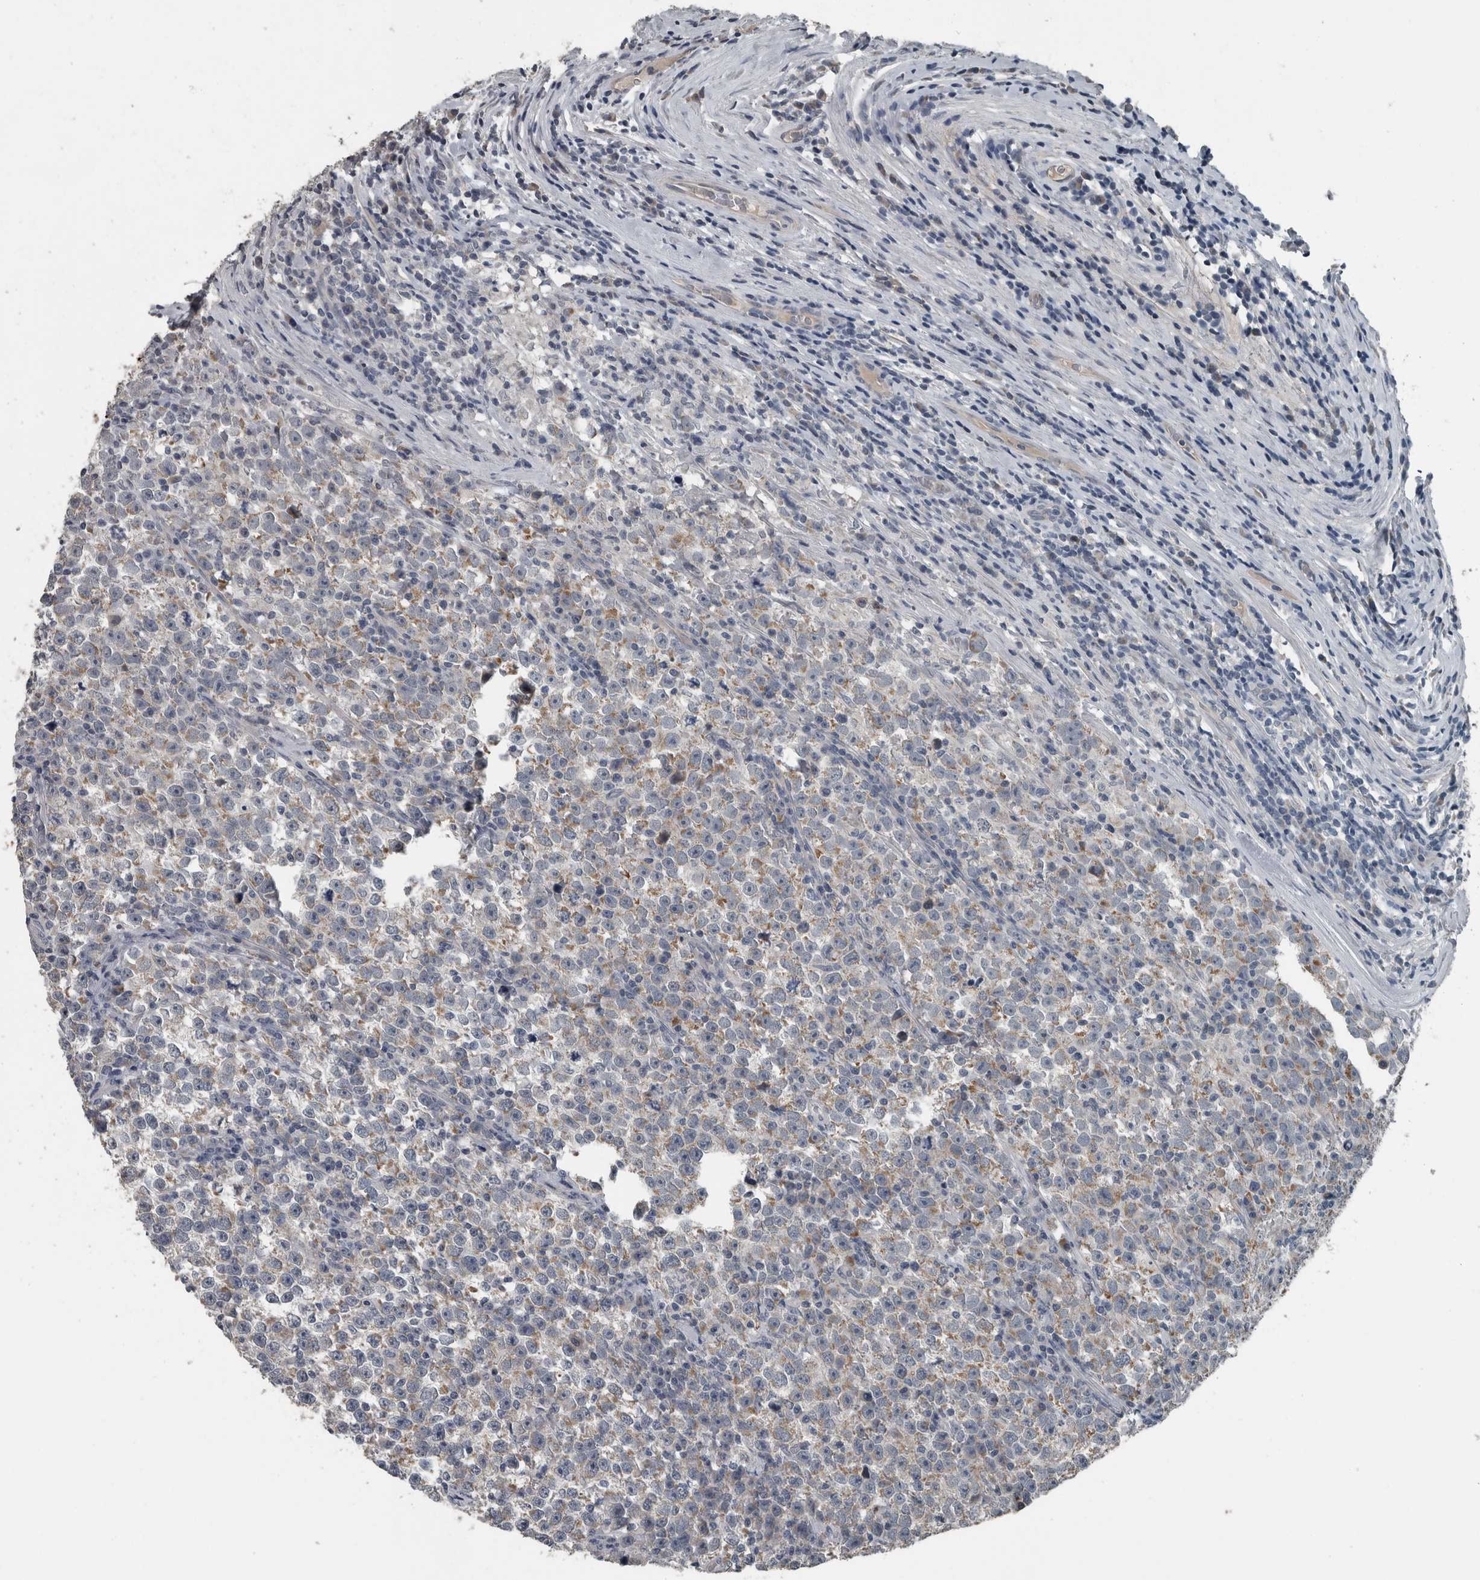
{"staining": {"intensity": "moderate", "quantity": ">75%", "location": "cytoplasmic/membranous"}, "tissue": "testis cancer", "cell_type": "Tumor cells", "image_type": "cancer", "snomed": [{"axis": "morphology", "description": "Normal tissue, NOS"}, {"axis": "morphology", "description": "Seminoma, NOS"}, {"axis": "topography", "description": "Testis"}], "caption": "Immunohistochemistry image of neoplastic tissue: human testis cancer (seminoma) stained using immunohistochemistry (IHC) exhibits medium levels of moderate protein expression localized specifically in the cytoplasmic/membranous of tumor cells, appearing as a cytoplasmic/membranous brown color.", "gene": "KRT20", "patient": {"sex": "male", "age": 43}}